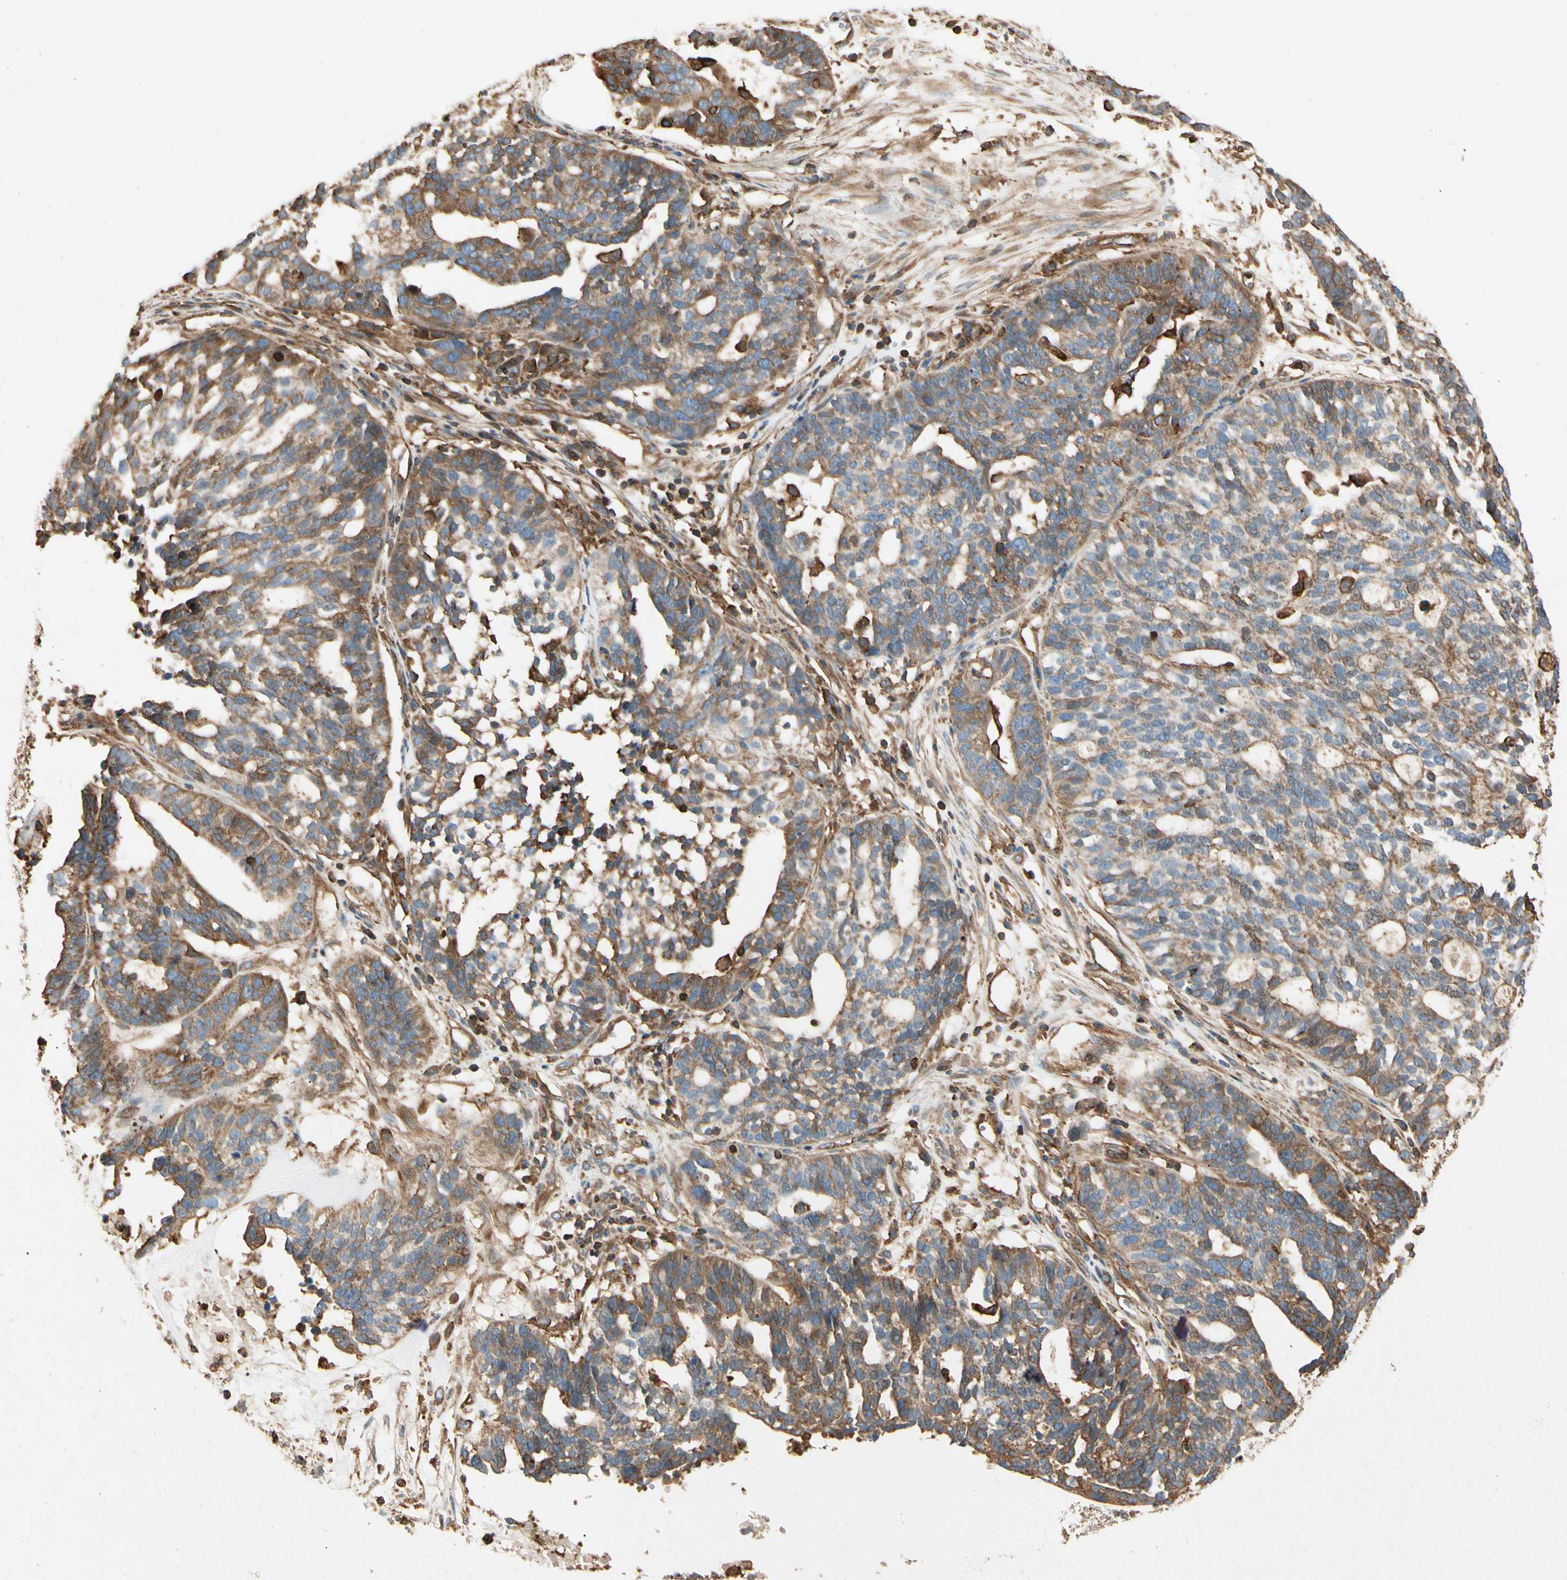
{"staining": {"intensity": "moderate", "quantity": ">75%", "location": "cytoplasmic/membranous"}, "tissue": "ovarian cancer", "cell_type": "Tumor cells", "image_type": "cancer", "snomed": [{"axis": "morphology", "description": "Cystadenocarcinoma, serous, NOS"}, {"axis": "topography", "description": "Ovary"}], "caption": "Immunohistochemical staining of human ovarian cancer (serous cystadenocarcinoma) reveals moderate cytoplasmic/membranous protein expression in about >75% of tumor cells.", "gene": "ARPC2", "patient": {"sex": "female", "age": 59}}